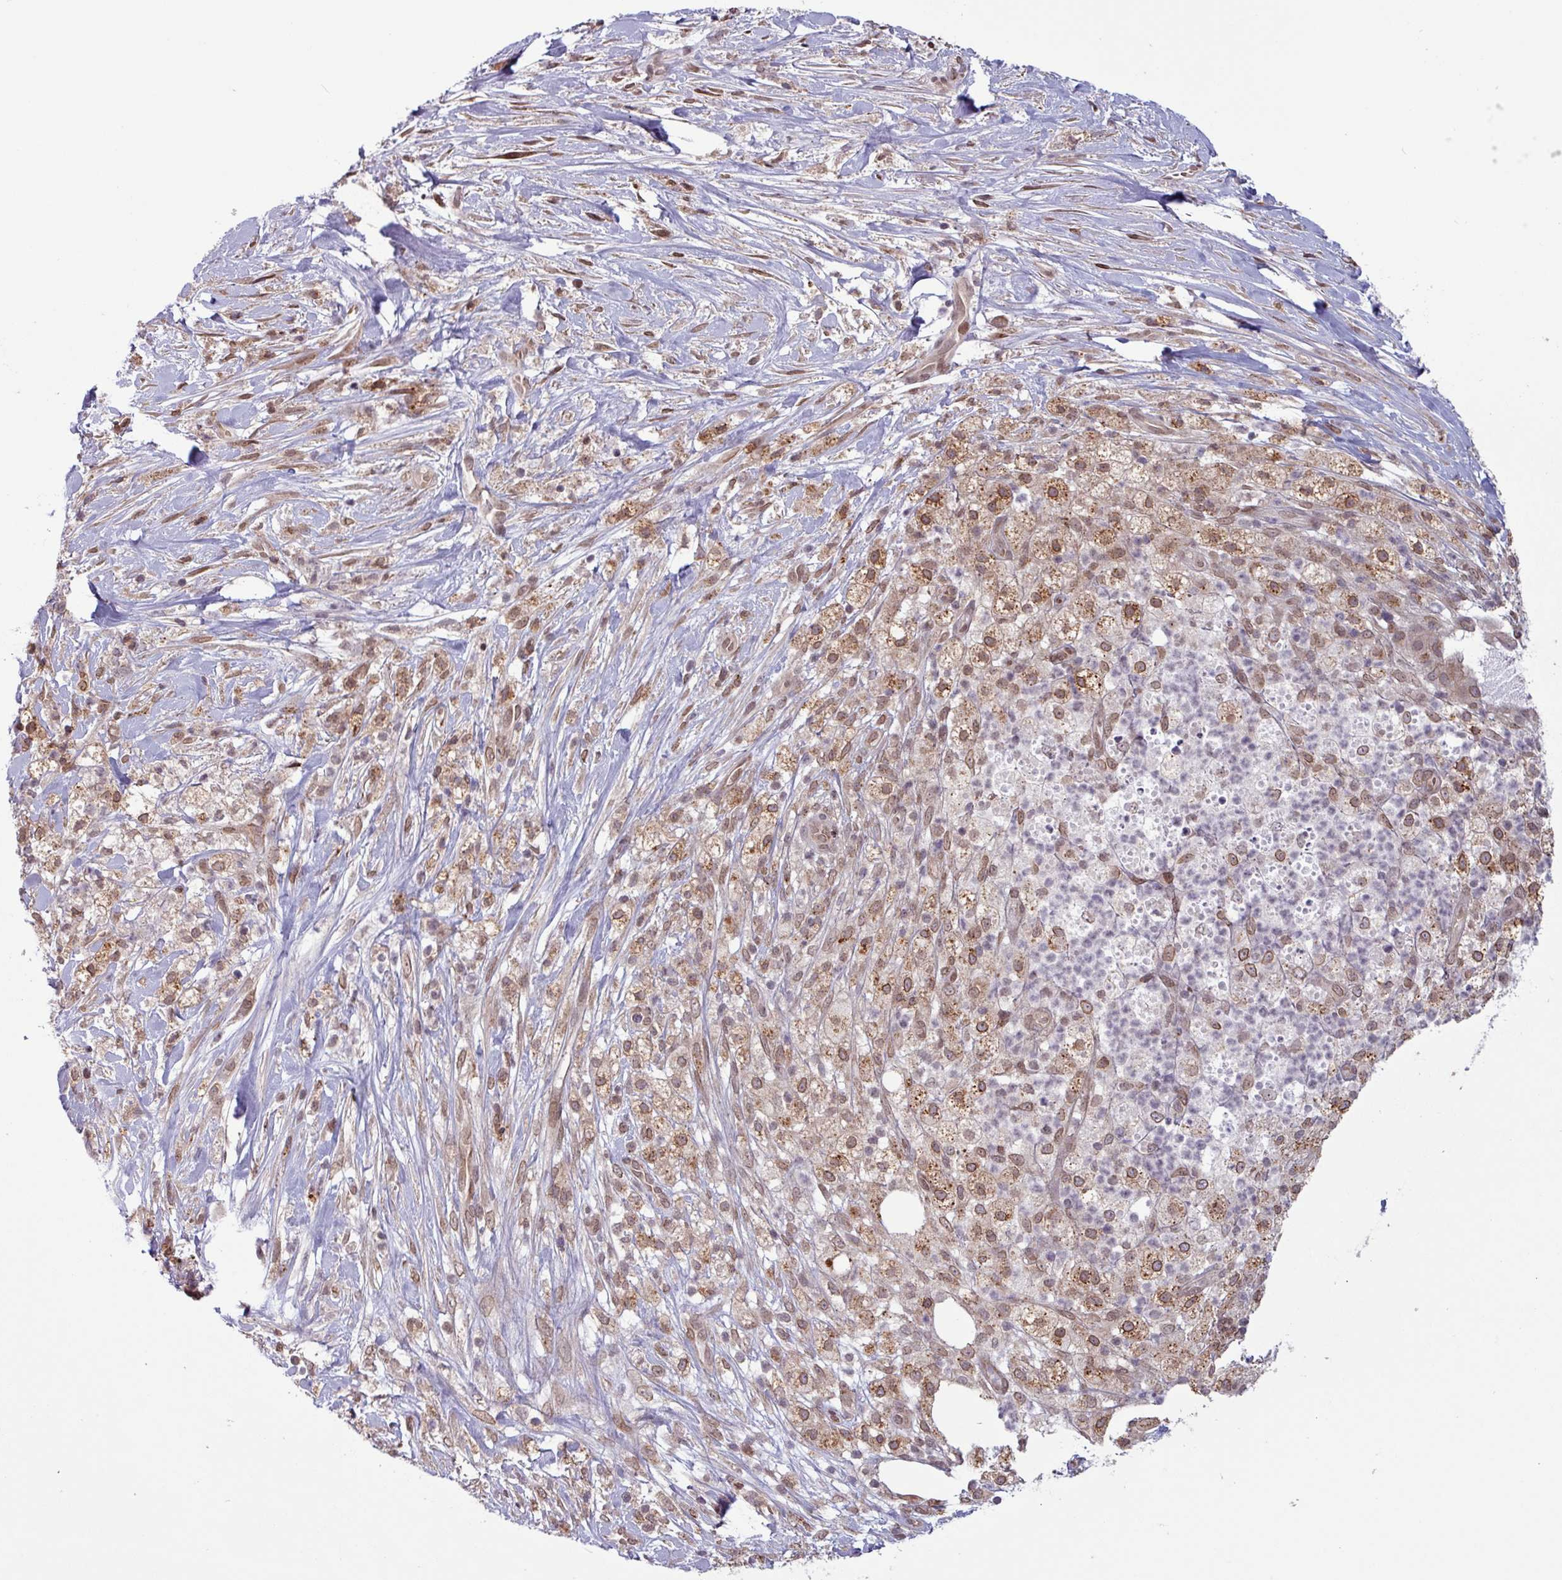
{"staining": {"intensity": "weak", "quantity": ">75%", "location": "cytoplasmic/membranous,nuclear"}, "tissue": "pancreatic cancer", "cell_type": "Tumor cells", "image_type": "cancer", "snomed": [{"axis": "morphology", "description": "Adenocarcinoma, NOS"}, {"axis": "topography", "description": "Pancreas"}], "caption": "The micrograph reveals a brown stain indicating the presence of a protein in the cytoplasmic/membranous and nuclear of tumor cells in pancreatic cancer.", "gene": "RBM4B", "patient": {"sex": "female", "age": 72}}